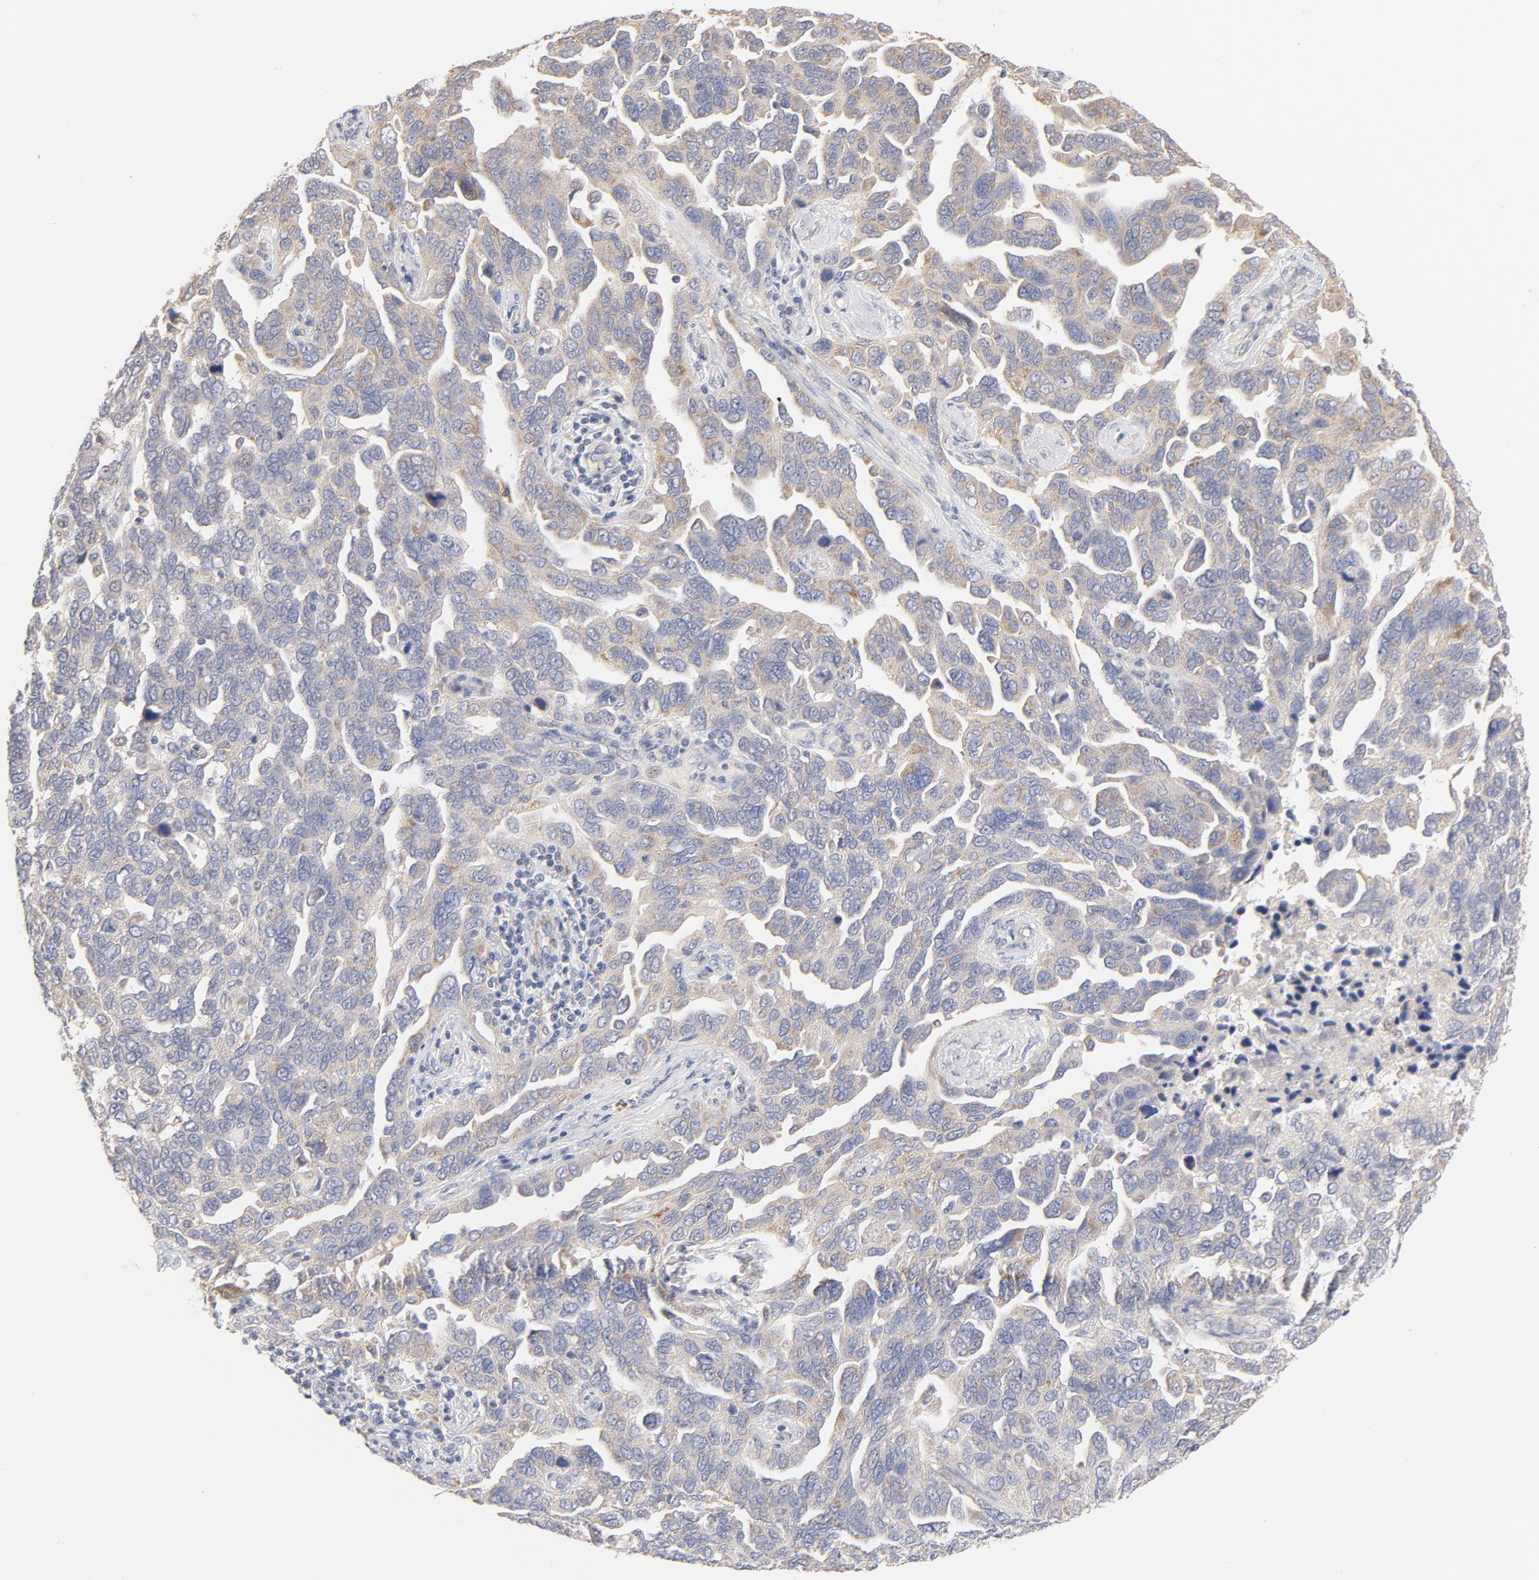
{"staining": {"intensity": "weak", "quantity": "<25%", "location": "cytoplasmic/membranous"}, "tissue": "ovarian cancer", "cell_type": "Tumor cells", "image_type": "cancer", "snomed": [{"axis": "morphology", "description": "Cystadenocarcinoma, serous, NOS"}, {"axis": "topography", "description": "Ovary"}], "caption": "Ovarian serous cystadenocarcinoma was stained to show a protein in brown. There is no significant staining in tumor cells.", "gene": "MTERF2", "patient": {"sex": "female", "age": 64}}